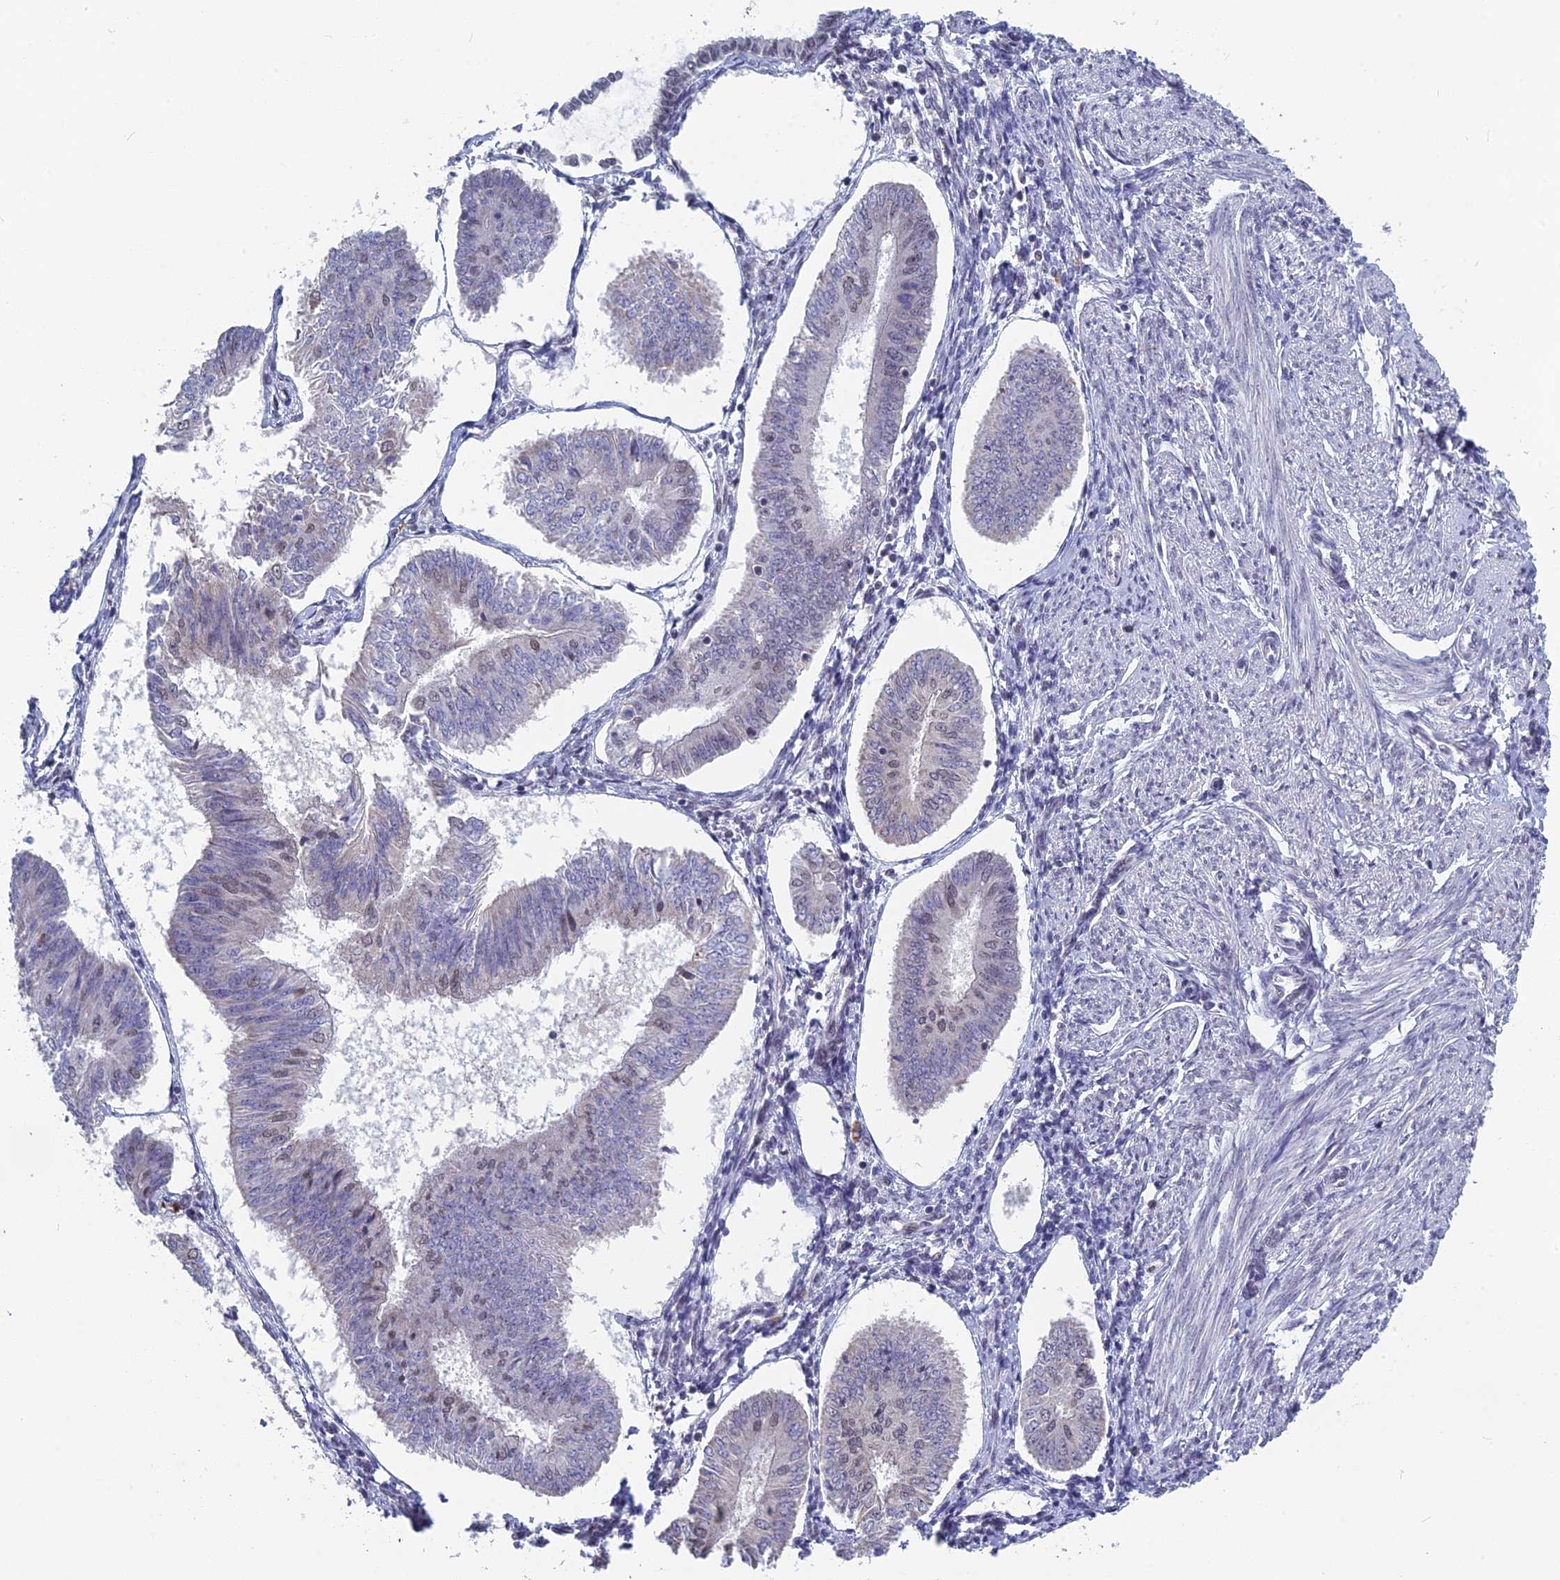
{"staining": {"intensity": "weak", "quantity": "<25%", "location": "nuclear"}, "tissue": "endometrial cancer", "cell_type": "Tumor cells", "image_type": "cancer", "snomed": [{"axis": "morphology", "description": "Adenocarcinoma, NOS"}, {"axis": "topography", "description": "Endometrium"}], "caption": "Tumor cells show no significant positivity in endometrial adenocarcinoma.", "gene": "MT-CO3", "patient": {"sex": "female", "age": 58}}